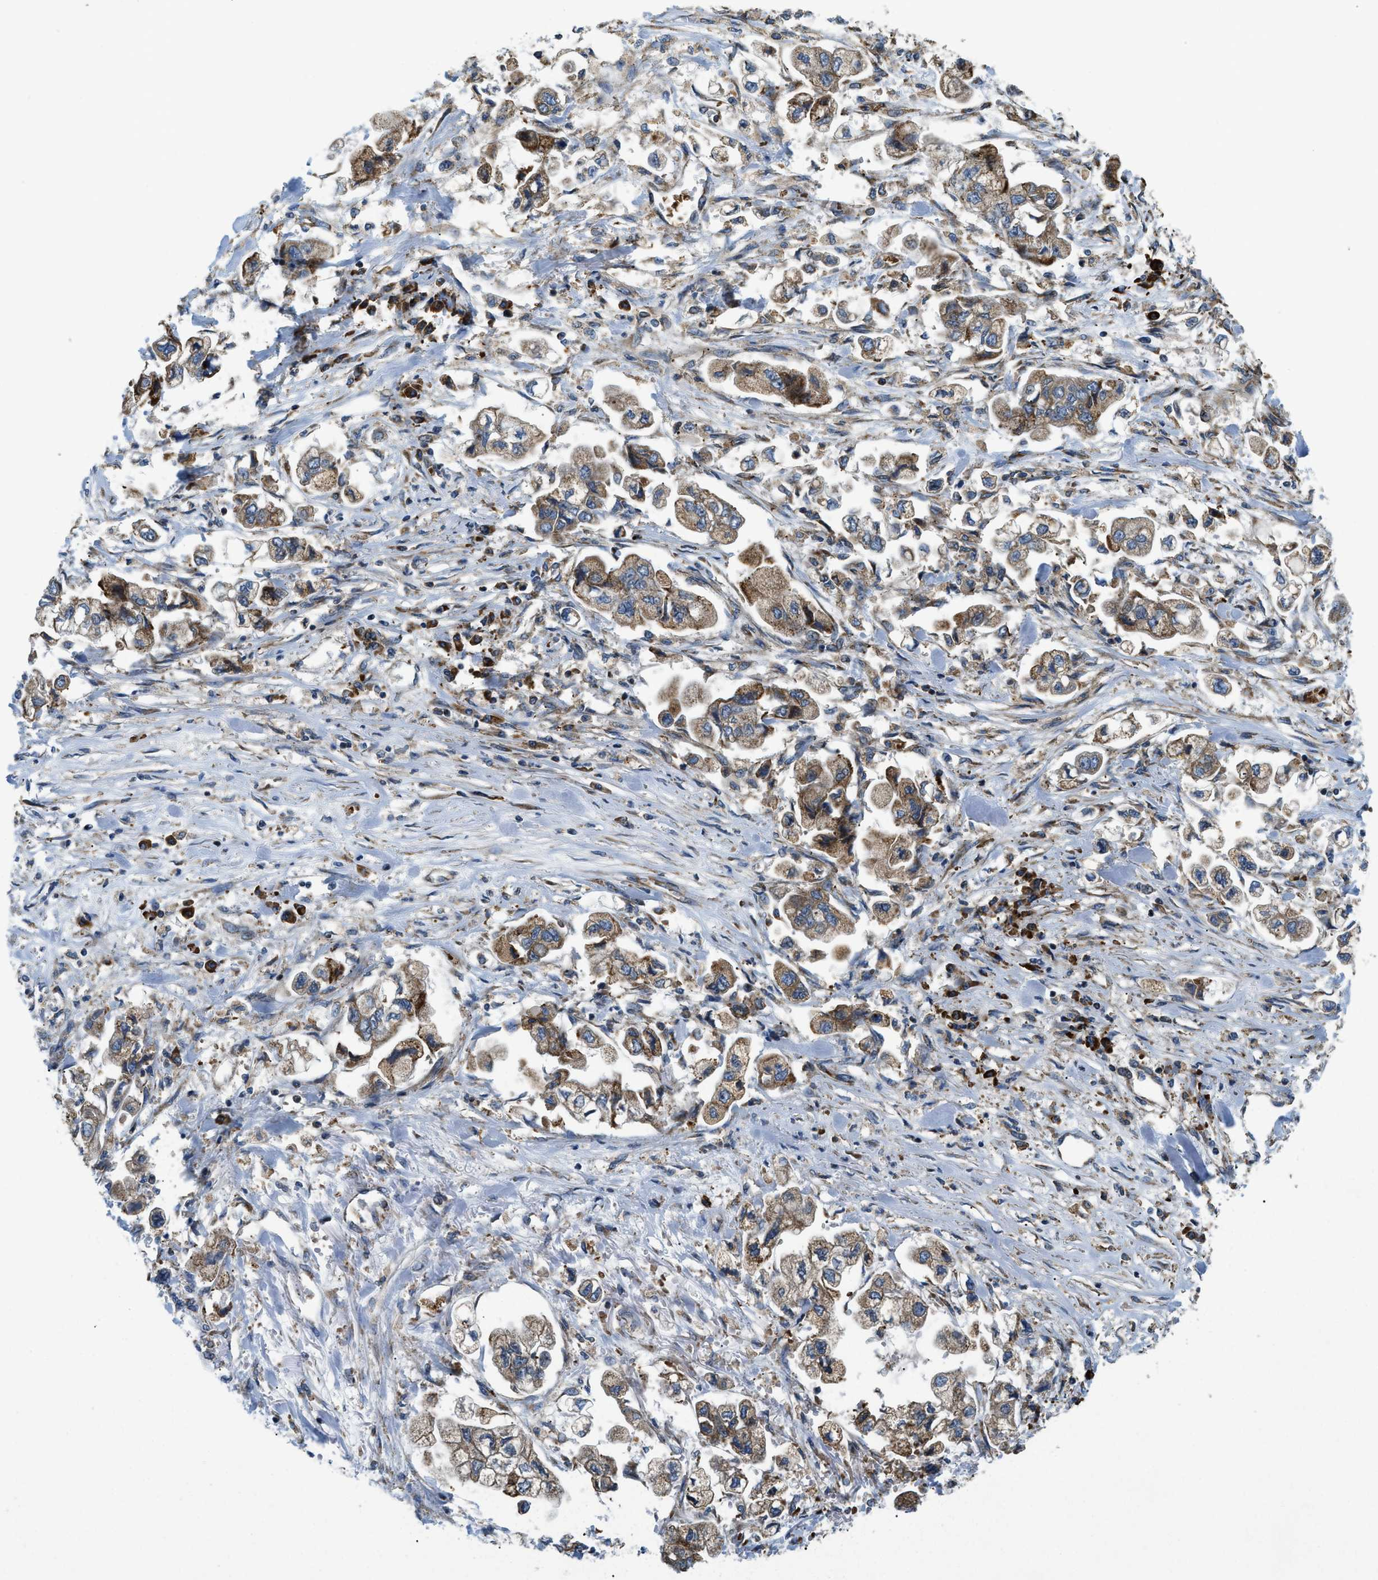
{"staining": {"intensity": "moderate", "quantity": ">75%", "location": "cytoplasmic/membranous"}, "tissue": "stomach cancer", "cell_type": "Tumor cells", "image_type": "cancer", "snomed": [{"axis": "morphology", "description": "Normal tissue, NOS"}, {"axis": "morphology", "description": "Adenocarcinoma, NOS"}, {"axis": "topography", "description": "Stomach"}], "caption": "The immunohistochemical stain labels moderate cytoplasmic/membranous expression in tumor cells of stomach adenocarcinoma tissue.", "gene": "CSPG4", "patient": {"sex": "male", "age": 62}}